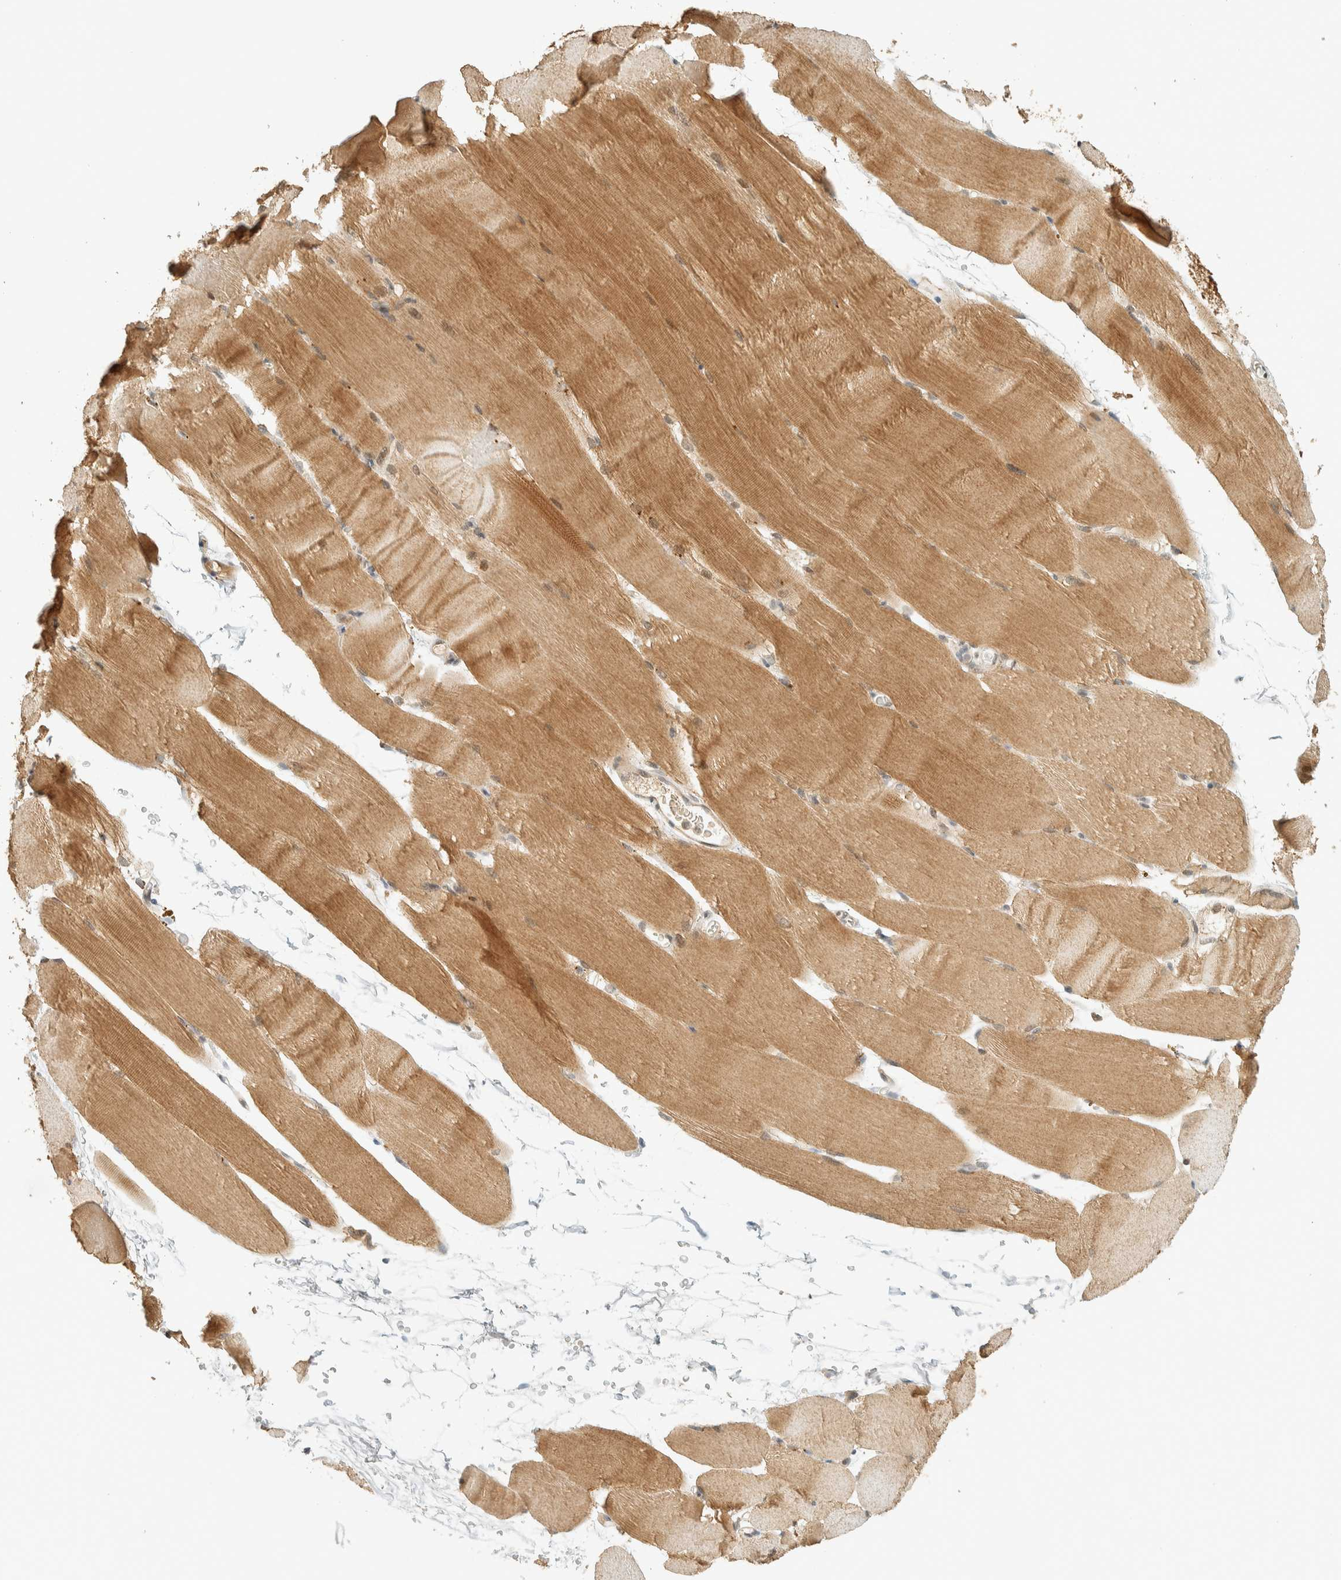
{"staining": {"intensity": "moderate", "quantity": ">75%", "location": "cytoplasmic/membranous,nuclear"}, "tissue": "skeletal muscle", "cell_type": "Myocytes", "image_type": "normal", "snomed": [{"axis": "morphology", "description": "Normal tissue, NOS"}, {"axis": "topography", "description": "Skeletal muscle"}, {"axis": "topography", "description": "Parathyroid gland"}], "caption": "Human skeletal muscle stained for a protein (brown) exhibits moderate cytoplasmic/membranous,nuclear positive expression in approximately >75% of myocytes.", "gene": "KIFAP3", "patient": {"sex": "female", "age": 37}}